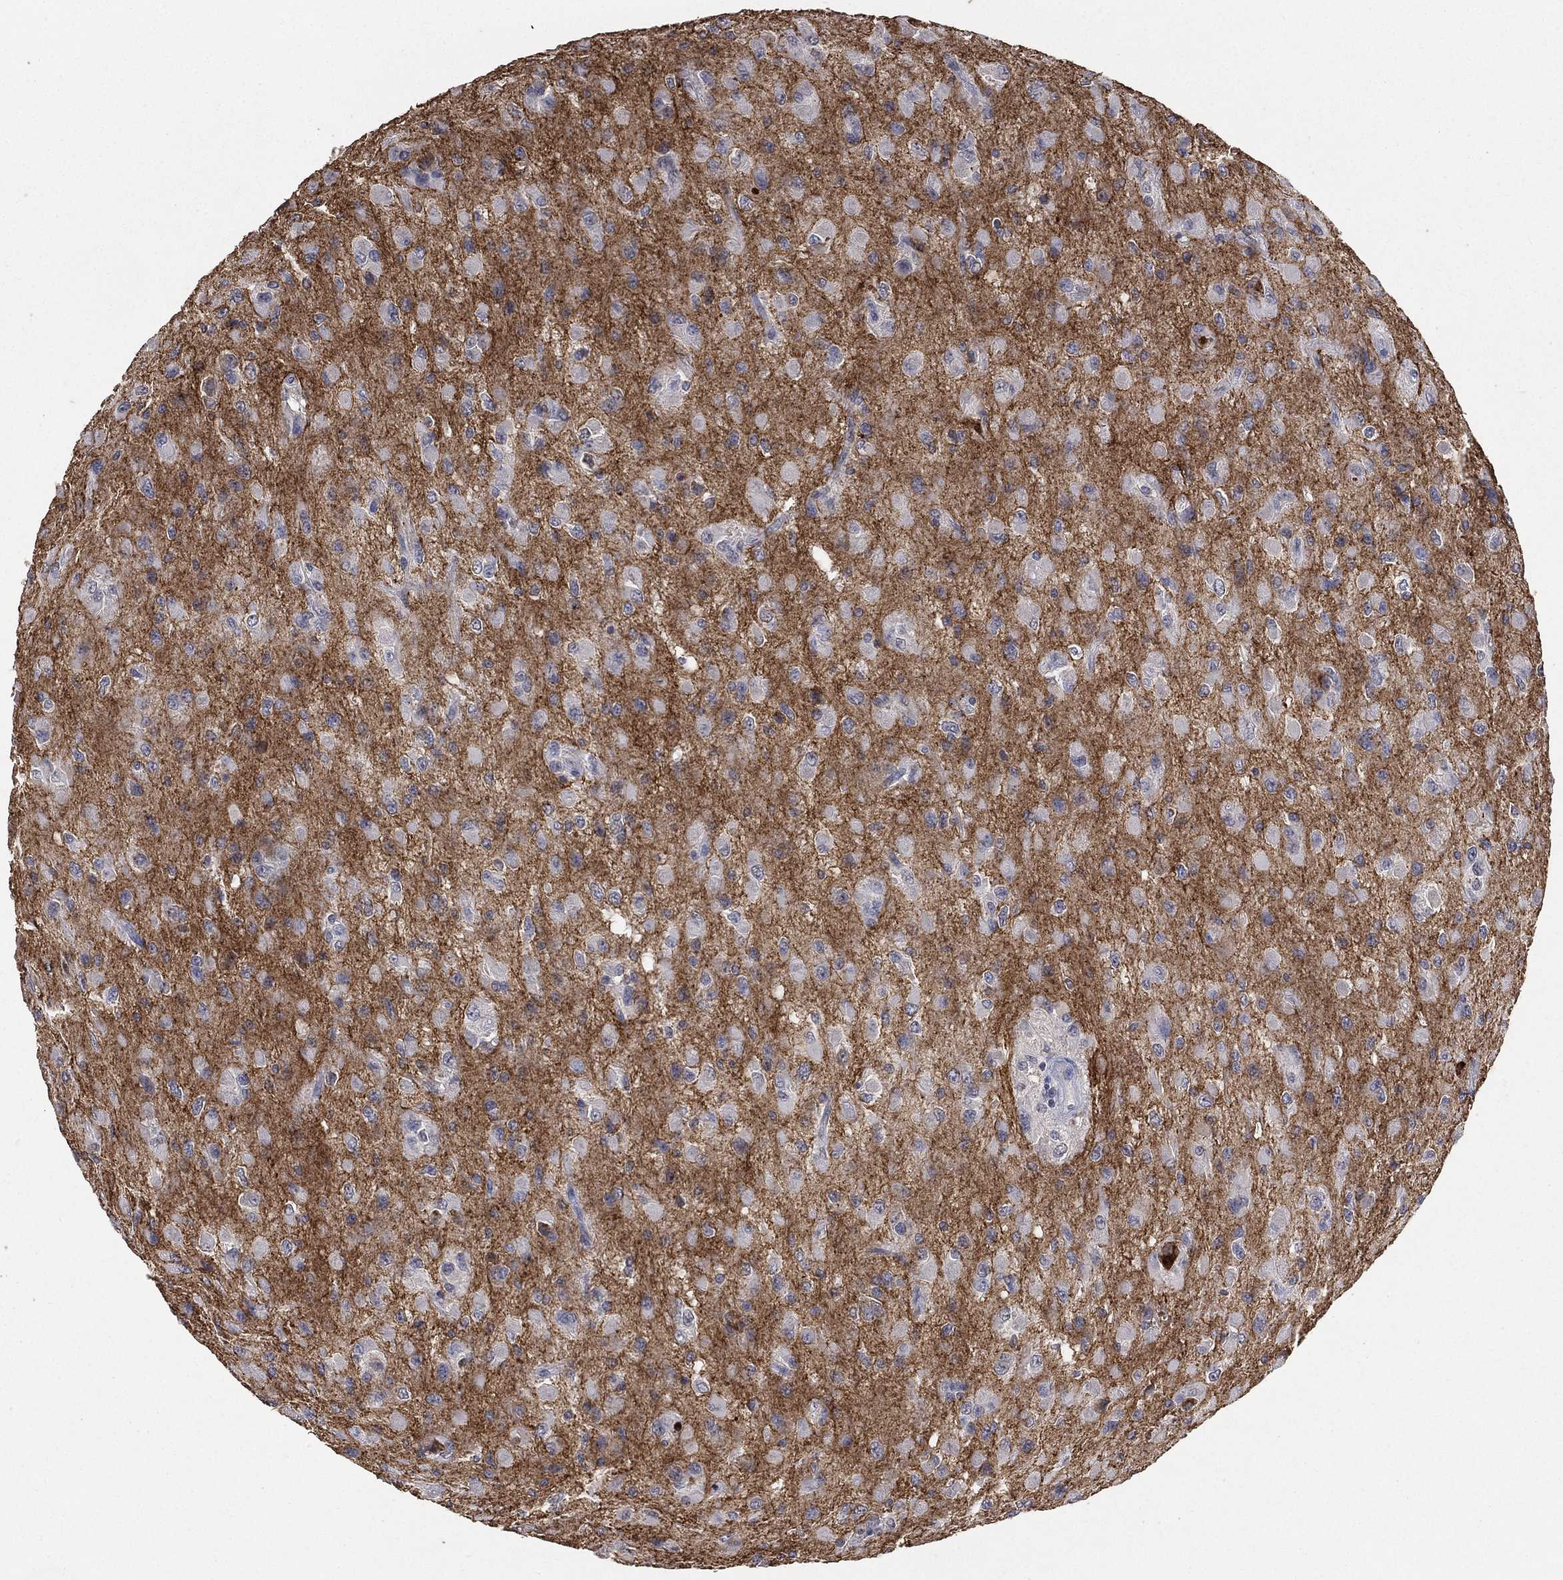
{"staining": {"intensity": "negative", "quantity": "none", "location": "none"}, "tissue": "glioma", "cell_type": "Tumor cells", "image_type": "cancer", "snomed": [{"axis": "morphology", "description": "Glioma, malignant, High grade"}, {"axis": "topography", "description": "Cerebral cortex"}], "caption": "Tumor cells show no significant protein positivity in malignant glioma (high-grade).", "gene": "SNAP25", "patient": {"sex": "male", "age": 35}}